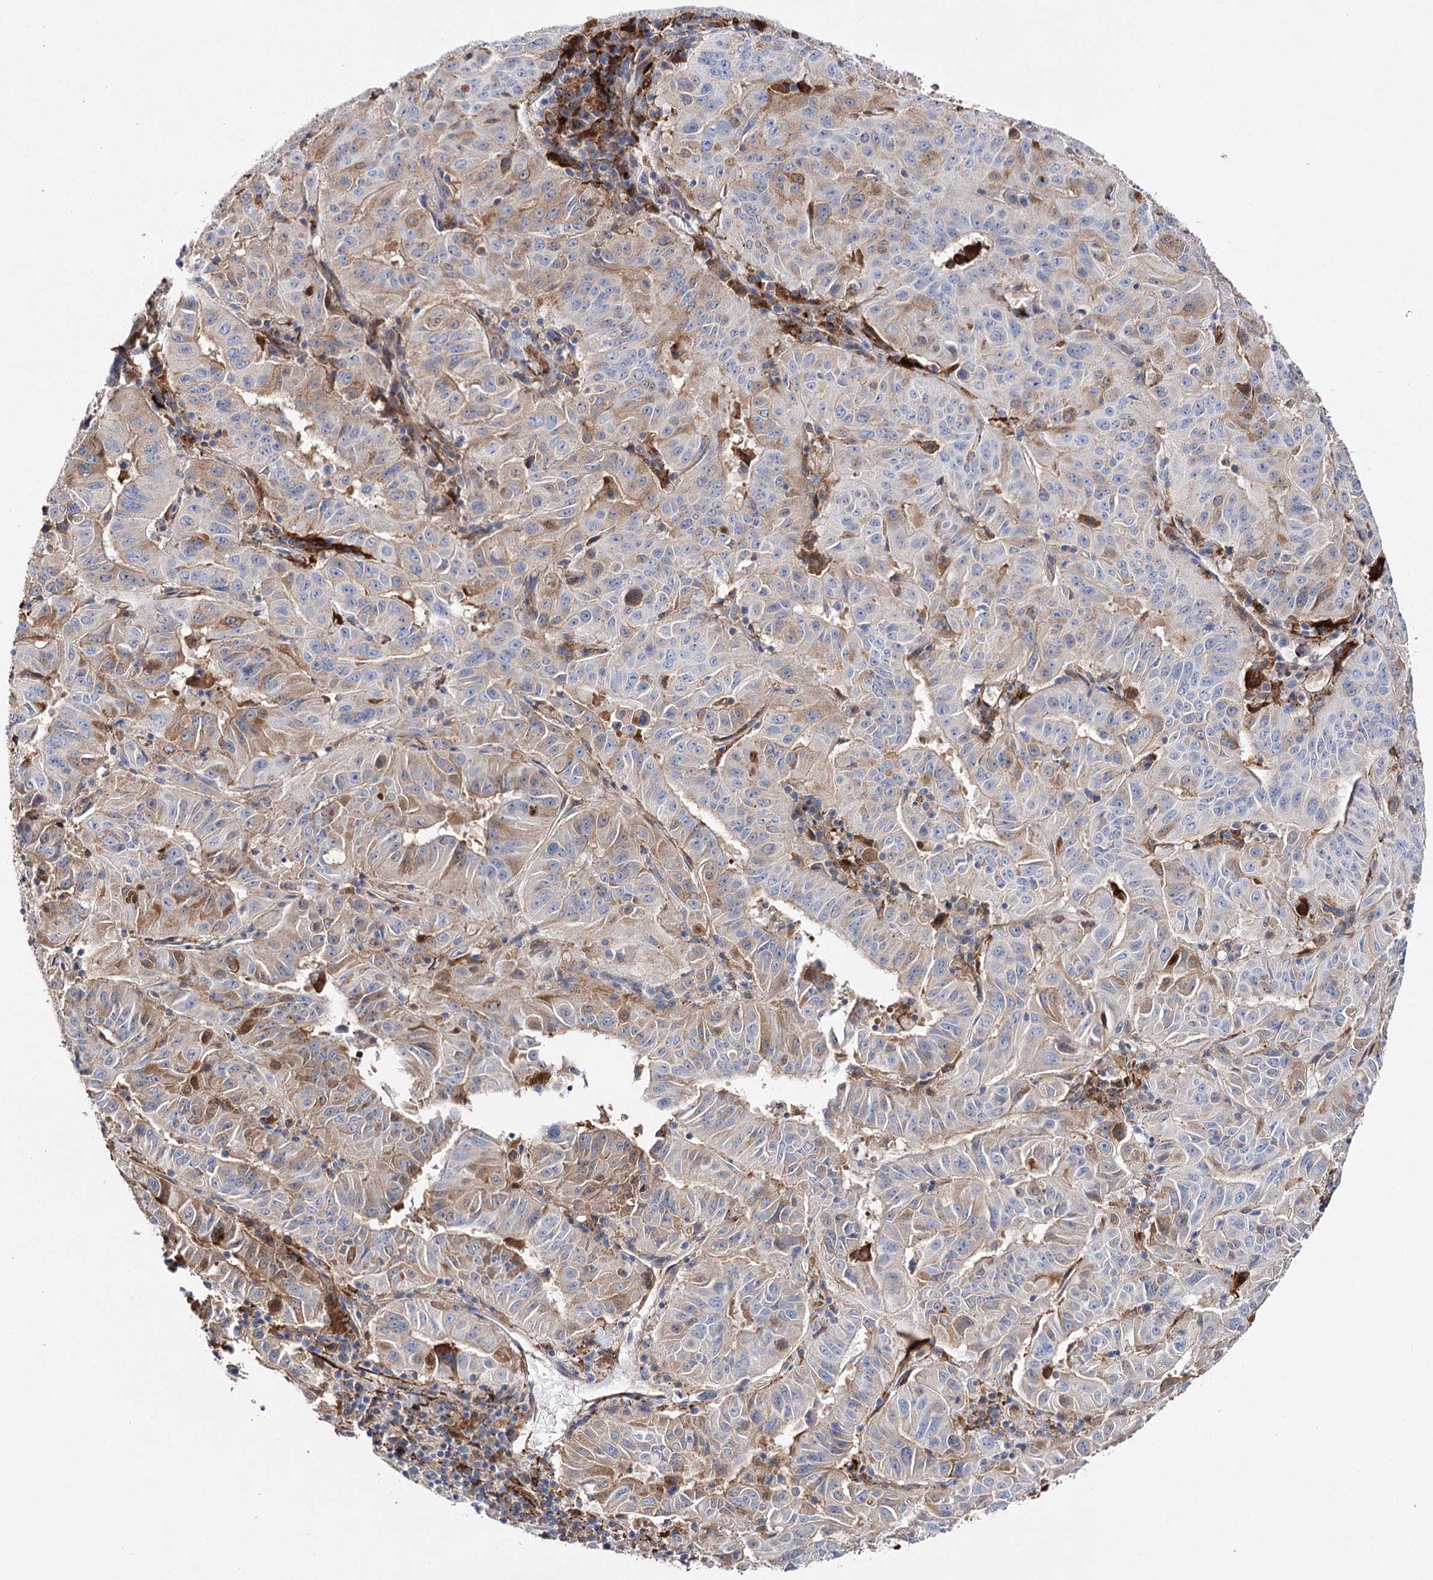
{"staining": {"intensity": "moderate", "quantity": "25%-75%", "location": "cytoplasmic/membranous"}, "tissue": "pancreatic cancer", "cell_type": "Tumor cells", "image_type": "cancer", "snomed": [{"axis": "morphology", "description": "Adenocarcinoma, NOS"}, {"axis": "topography", "description": "Pancreas"}], "caption": "Immunohistochemical staining of pancreatic adenocarcinoma displays medium levels of moderate cytoplasmic/membranous expression in approximately 25%-75% of tumor cells. Immunohistochemistry stains the protein of interest in brown and the nuclei are stained blue.", "gene": "CFAP46", "patient": {"sex": "male", "age": 63}}